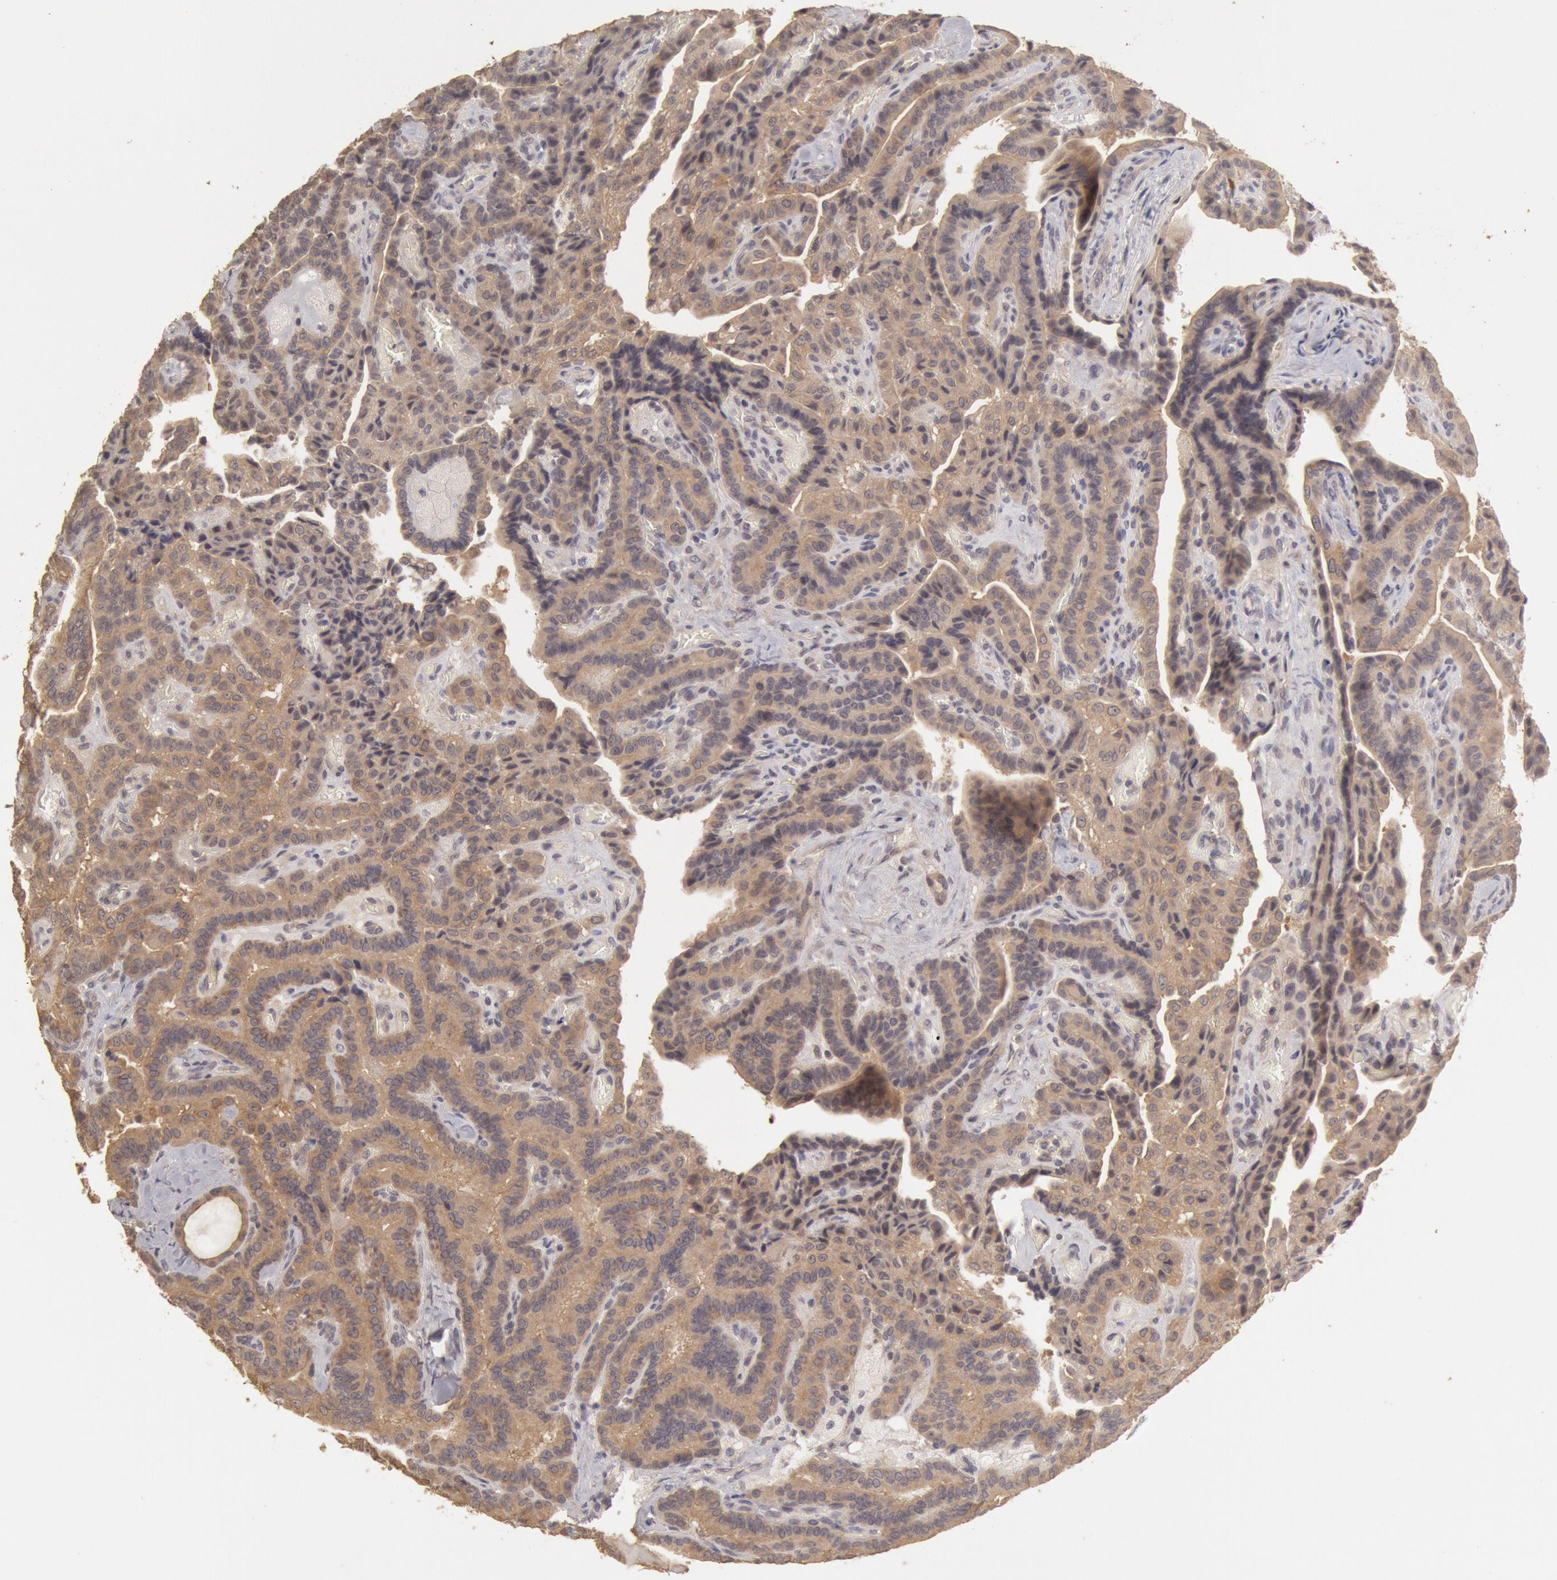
{"staining": {"intensity": "moderate", "quantity": ">75%", "location": "cytoplasmic/membranous"}, "tissue": "thyroid cancer", "cell_type": "Tumor cells", "image_type": "cancer", "snomed": [{"axis": "morphology", "description": "Papillary adenocarcinoma, NOS"}, {"axis": "topography", "description": "Thyroid gland"}], "caption": "Brown immunohistochemical staining in papillary adenocarcinoma (thyroid) shows moderate cytoplasmic/membranous positivity in approximately >75% of tumor cells.", "gene": "ZFP36L1", "patient": {"sex": "male", "age": 87}}